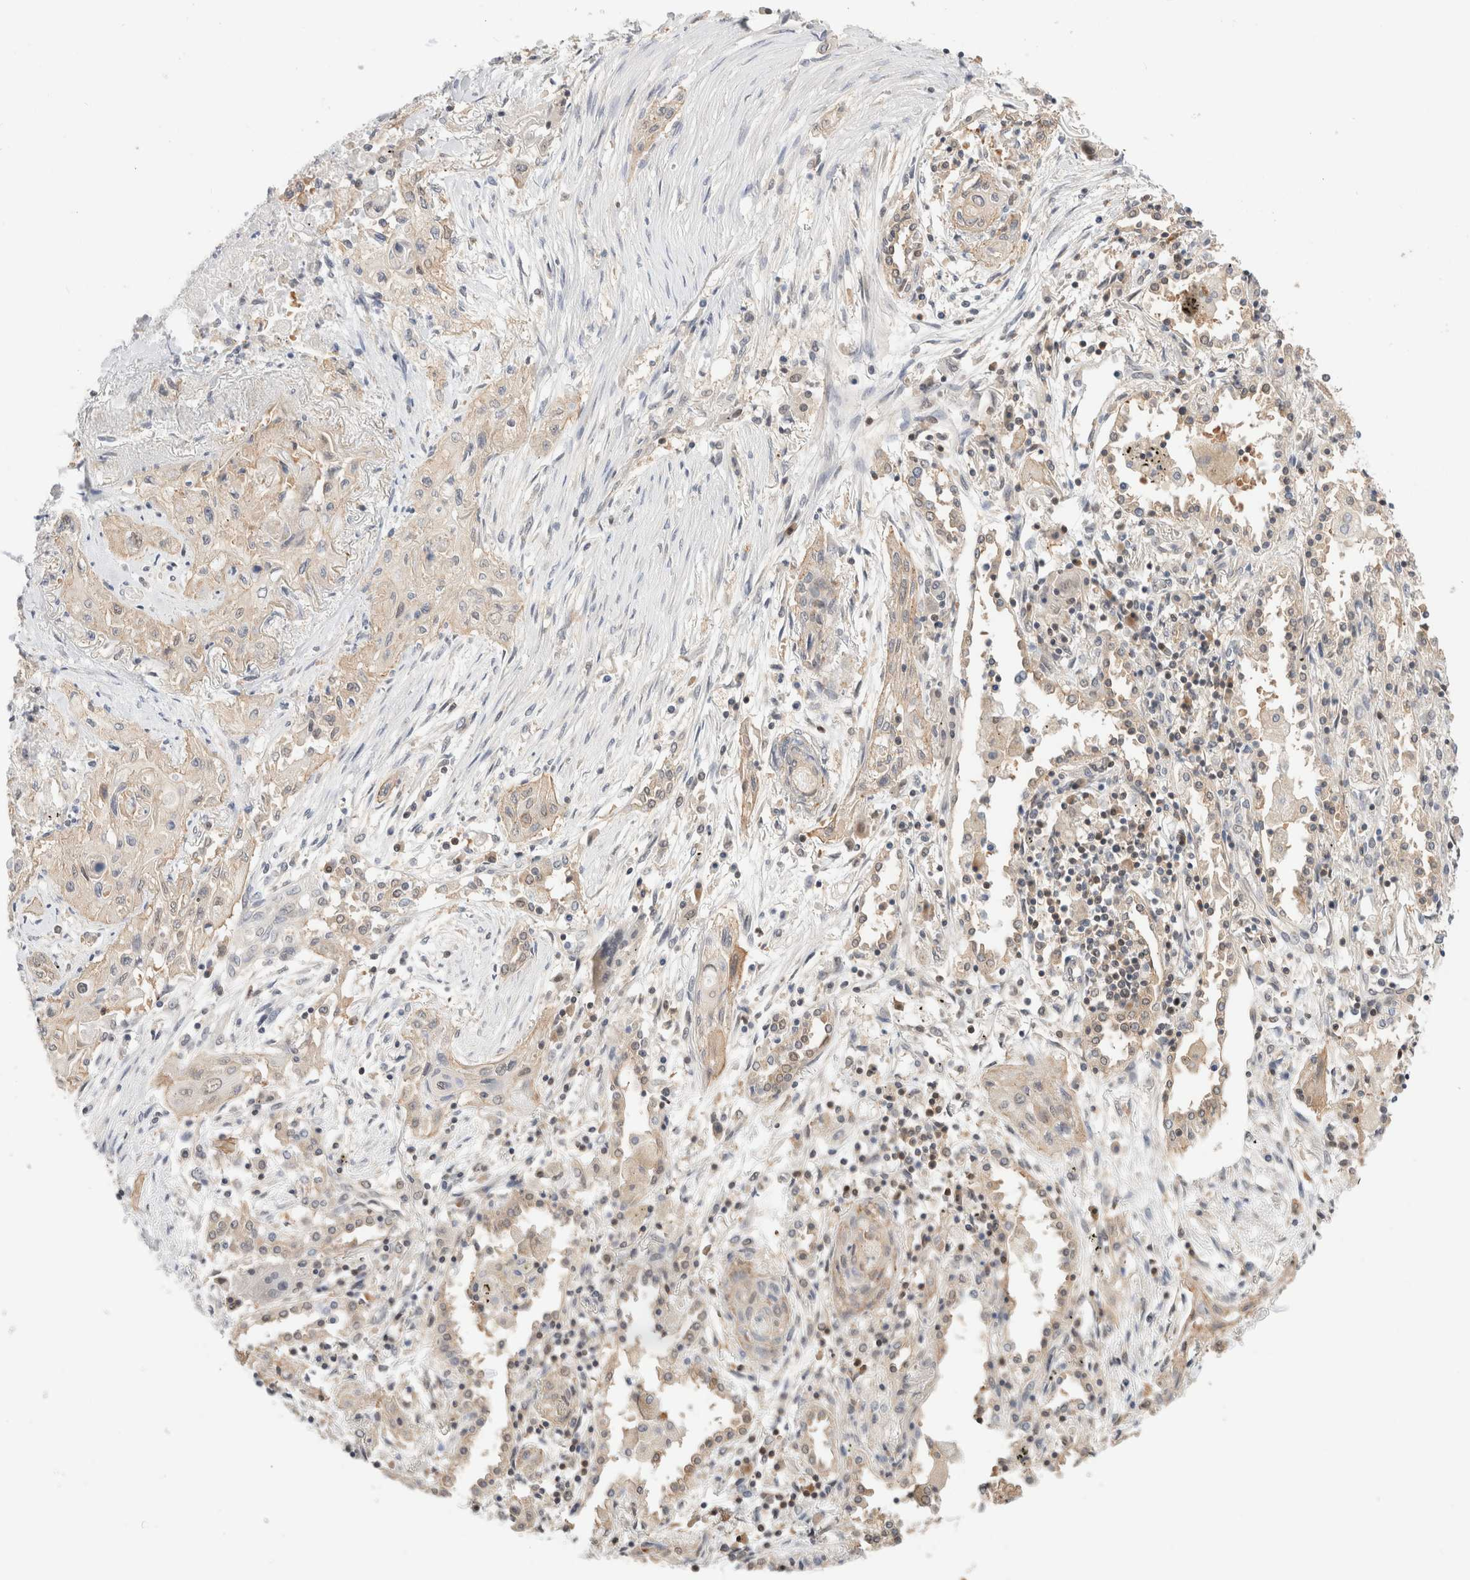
{"staining": {"intensity": "weak", "quantity": ">75%", "location": "cytoplasmic/membranous"}, "tissue": "lung cancer", "cell_type": "Tumor cells", "image_type": "cancer", "snomed": [{"axis": "morphology", "description": "Squamous cell carcinoma, NOS"}, {"axis": "topography", "description": "Lung"}], "caption": "Protein staining reveals weak cytoplasmic/membranous staining in about >75% of tumor cells in lung squamous cell carcinoma.", "gene": "C17orf97", "patient": {"sex": "female", "age": 47}}